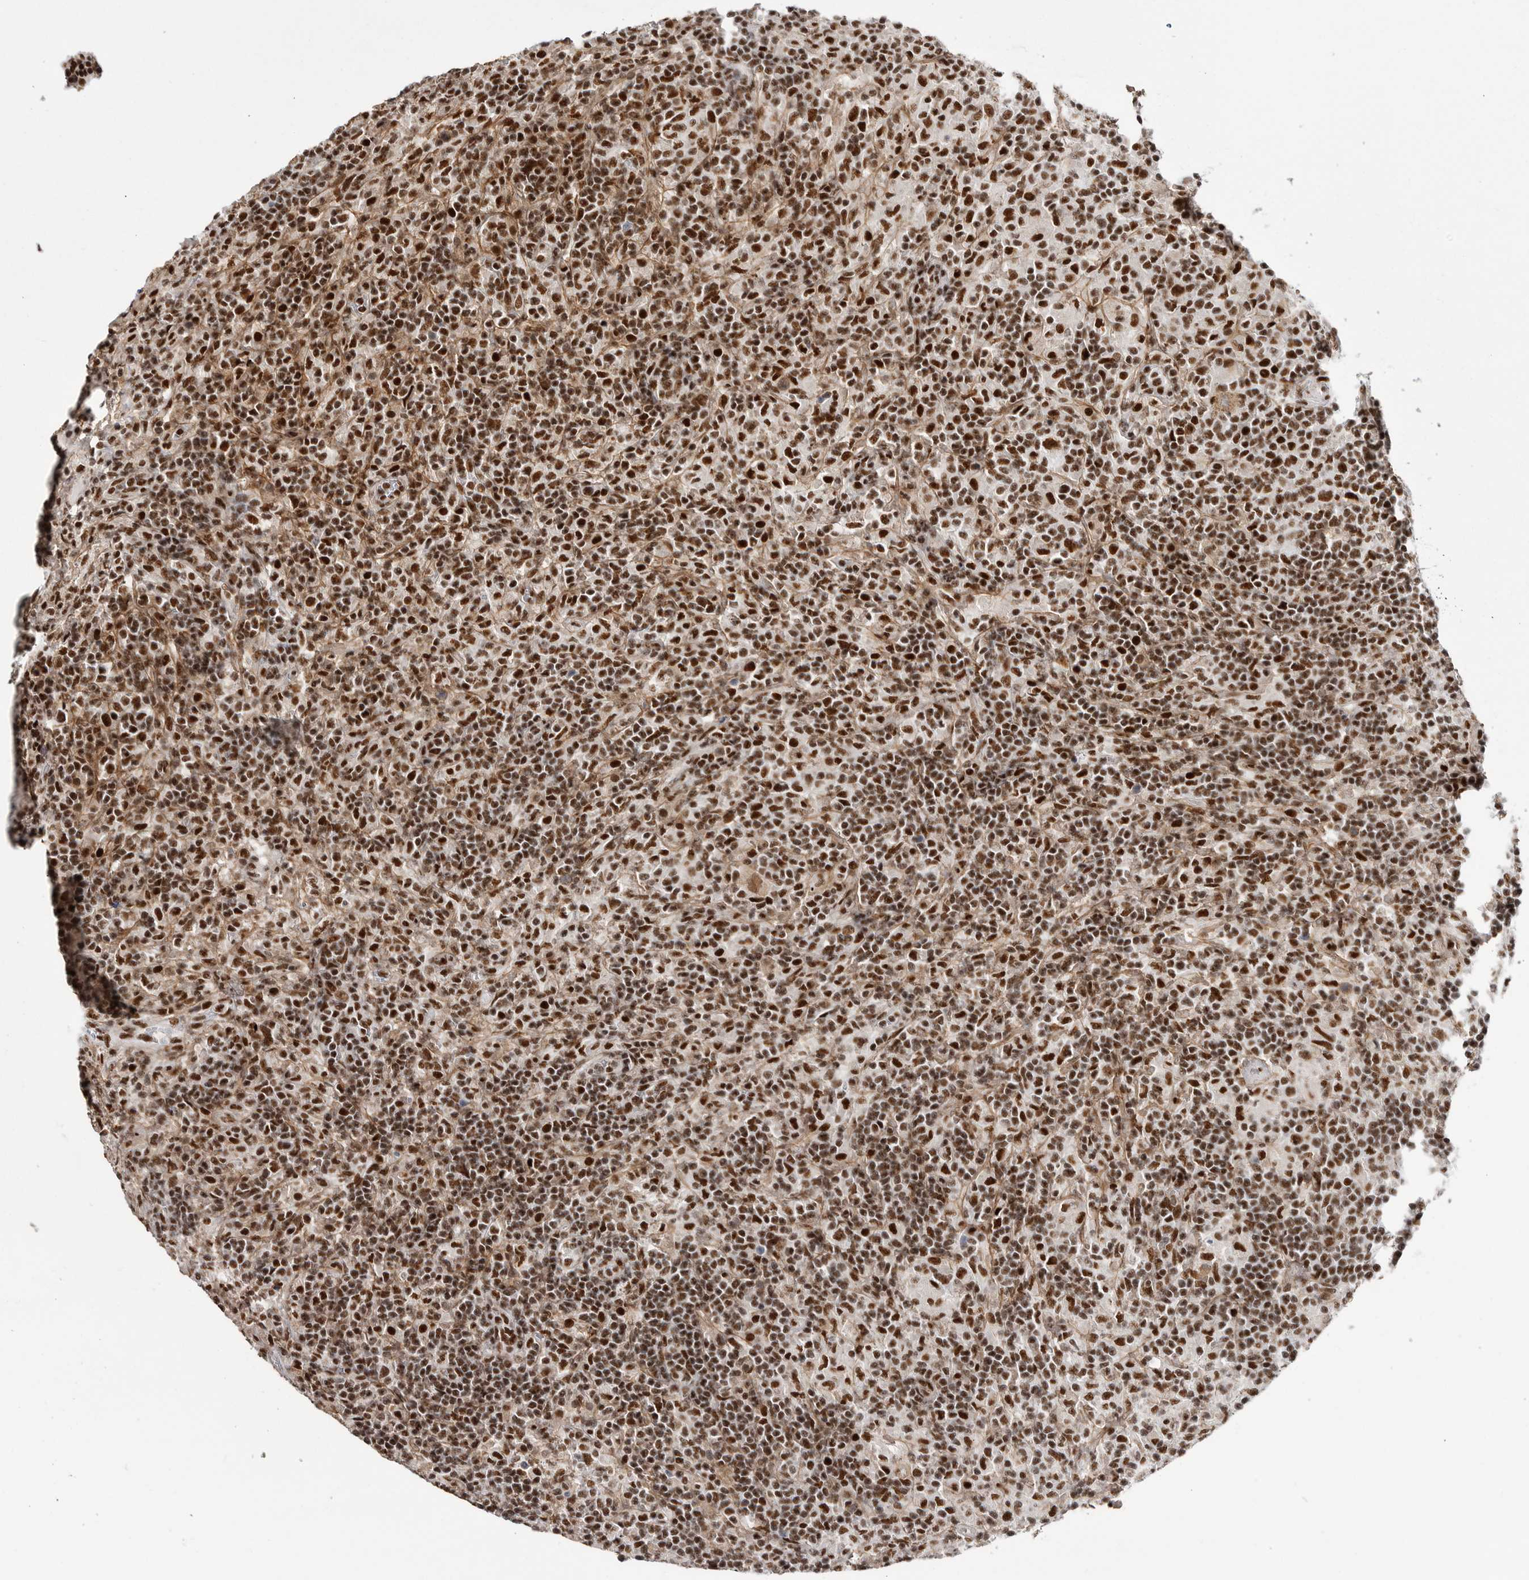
{"staining": {"intensity": "strong", "quantity": ">75%", "location": "nuclear"}, "tissue": "lymphoma", "cell_type": "Tumor cells", "image_type": "cancer", "snomed": [{"axis": "morphology", "description": "Hodgkin's disease, NOS"}, {"axis": "topography", "description": "Lymph node"}], "caption": "A photomicrograph of lymphoma stained for a protein shows strong nuclear brown staining in tumor cells. Immunohistochemistry stains the protein in brown and the nuclei are stained blue.", "gene": "PPP1R8", "patient": {"sex": "male", "age": 70}}